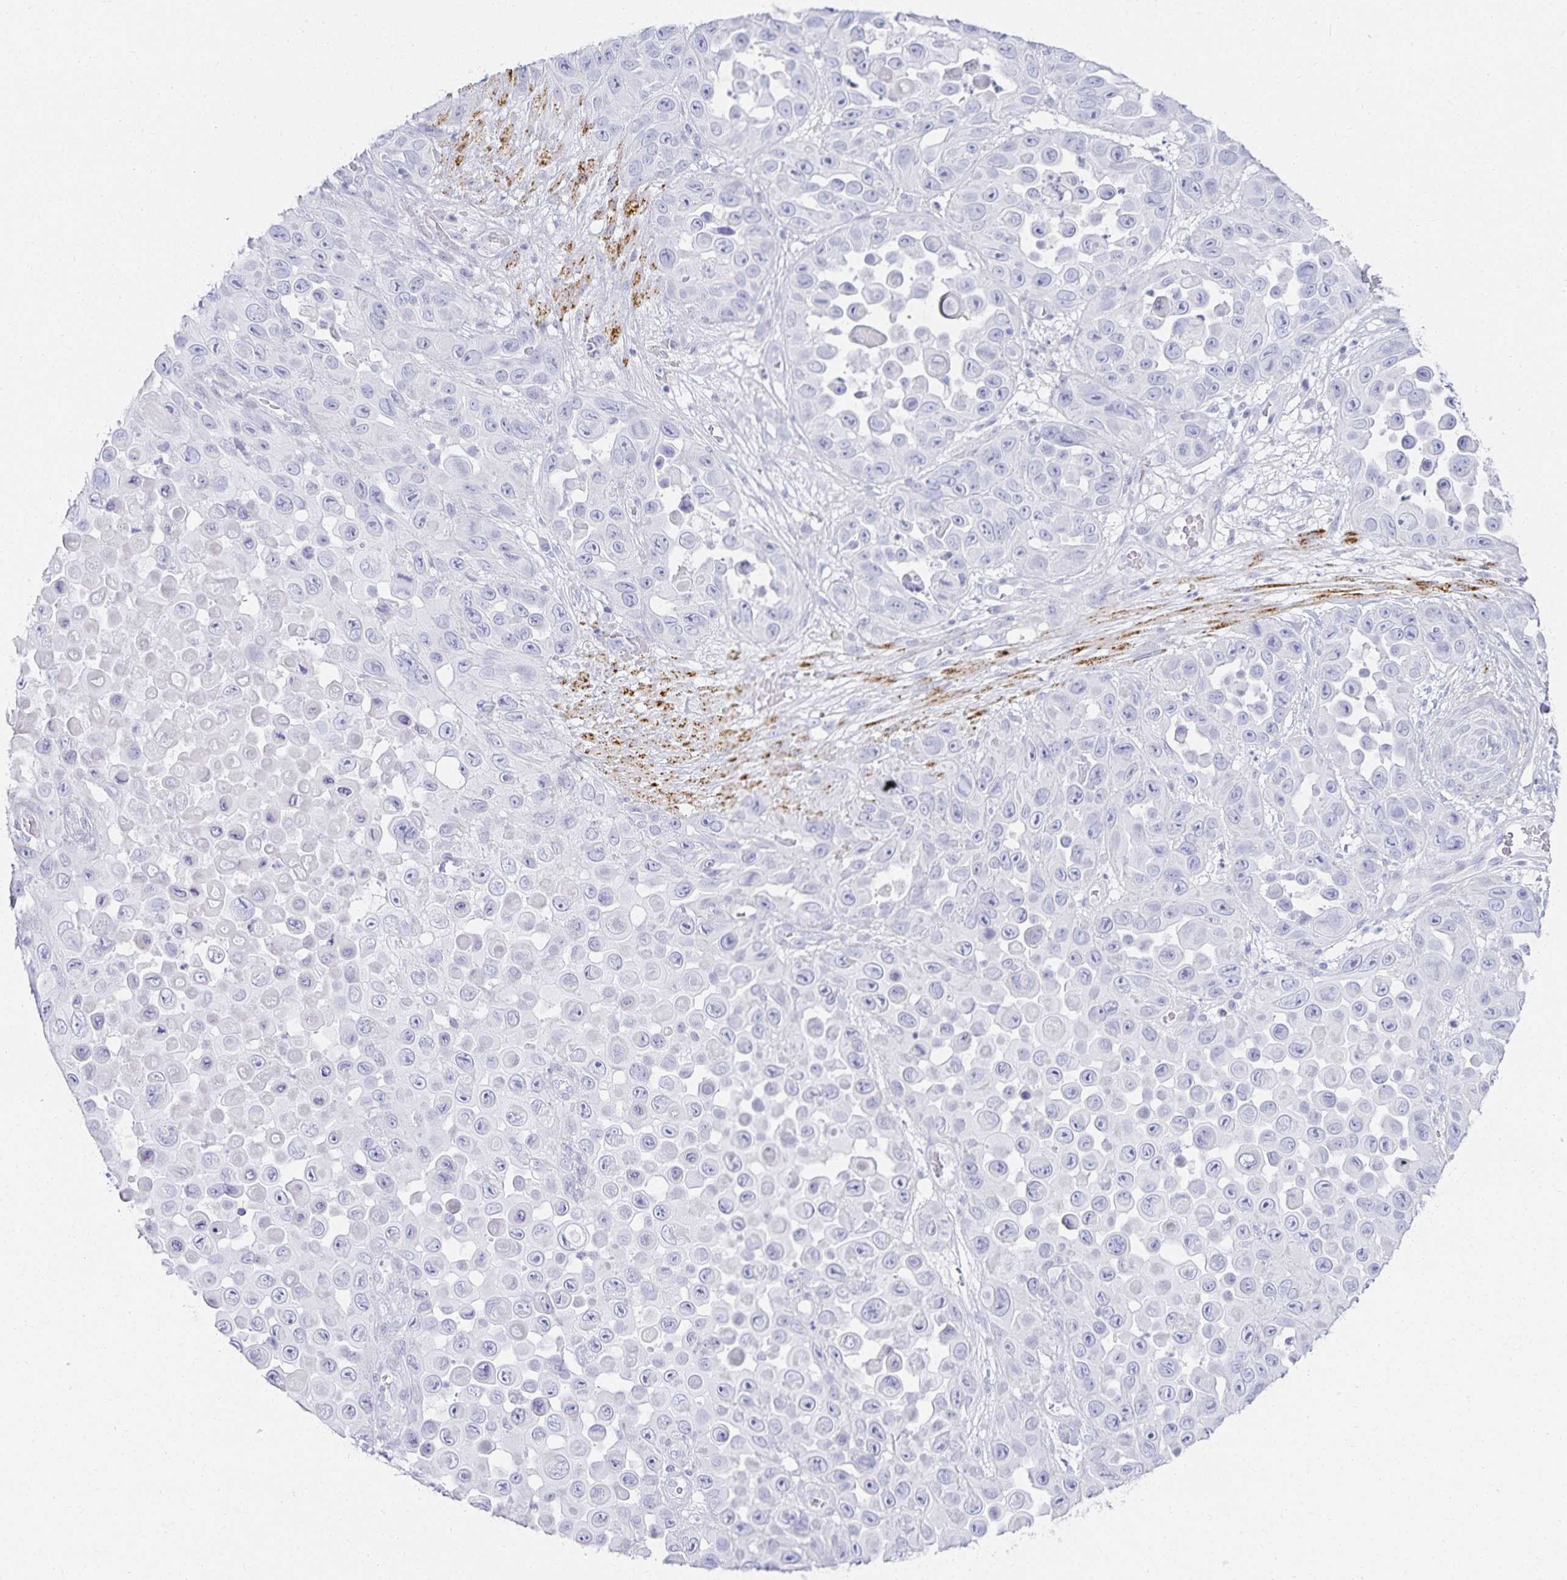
{"staining": {"intensity": "negative", "quantity": "none", "location": "none"}, "tissue": "skin cancer", "cell_type": "Tumor cells", "image_type": "cancer", "snomed": [{"axis": "morphology", "description": "Squamous cell carcinoma, NOS"}, {"axis": "topography", "description": "Skin"}], "caption": "The IHC photomicrograph has no significant expression in tumor cells of skin cancer tissue.", "gene": "GP2", "patient": {"sex": "male", "age": 81}}